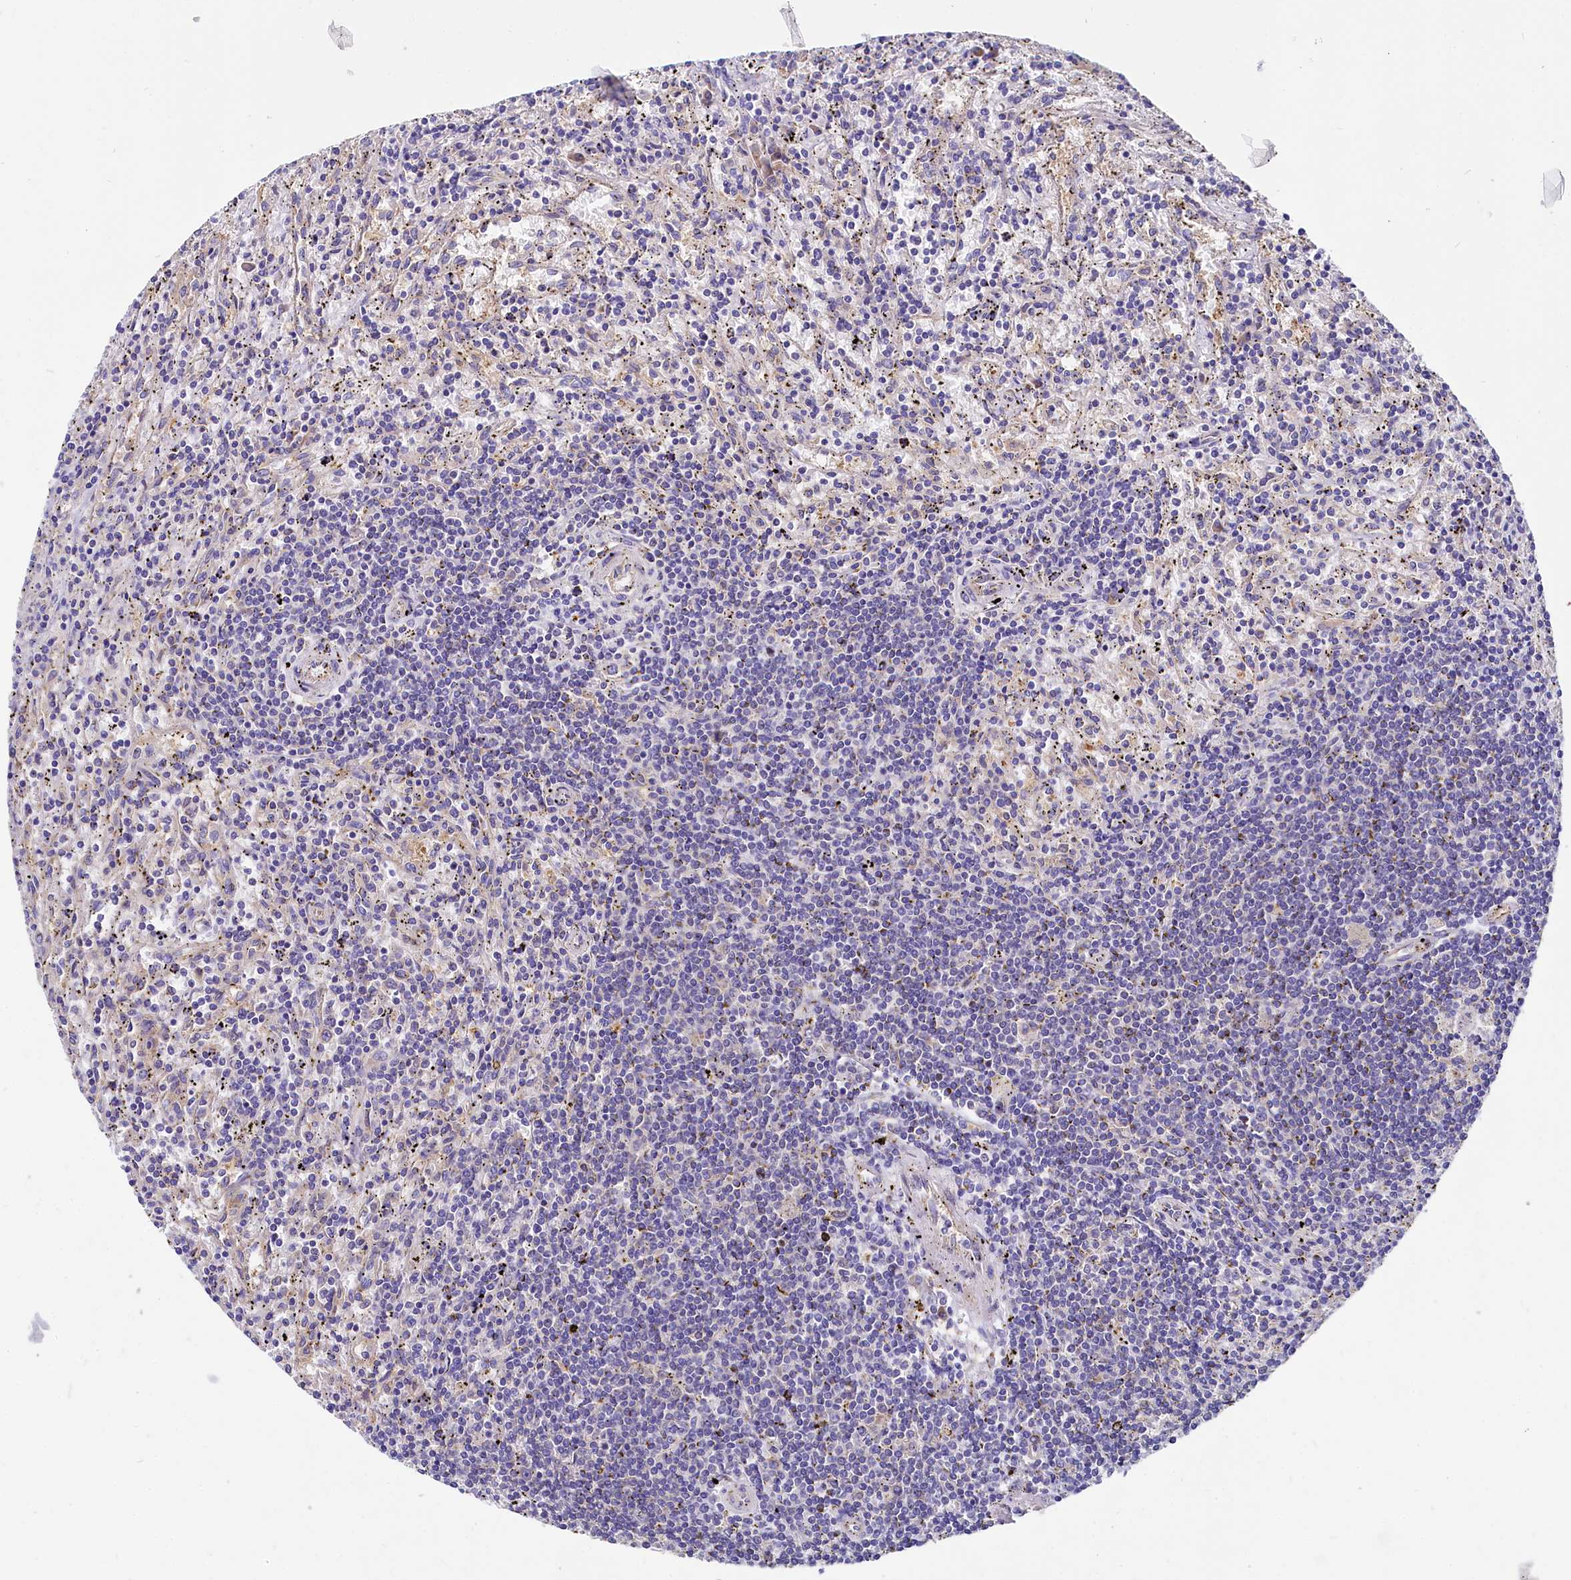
{"staining": {"intensity": "negative", "quantity": "none", "location": "none"}, "tissue": "lymphoma", "cell_type": "Tumor cells", "image_type": "cancer", "snomed": [{"axis": "morphology", "description": "Malignant lymphoma, non-Hodgkin's type, Low grade"}, {"axis": "topography", "description": "Spleen"}], "caption": "DAB immunohistochemical staining of human low-grade malignant lymphoma, non-Hodgkin's type shows no significant expression in tumor cells.", "gene": "QARS1", "patient": {"sex": "male", "age": 76}}